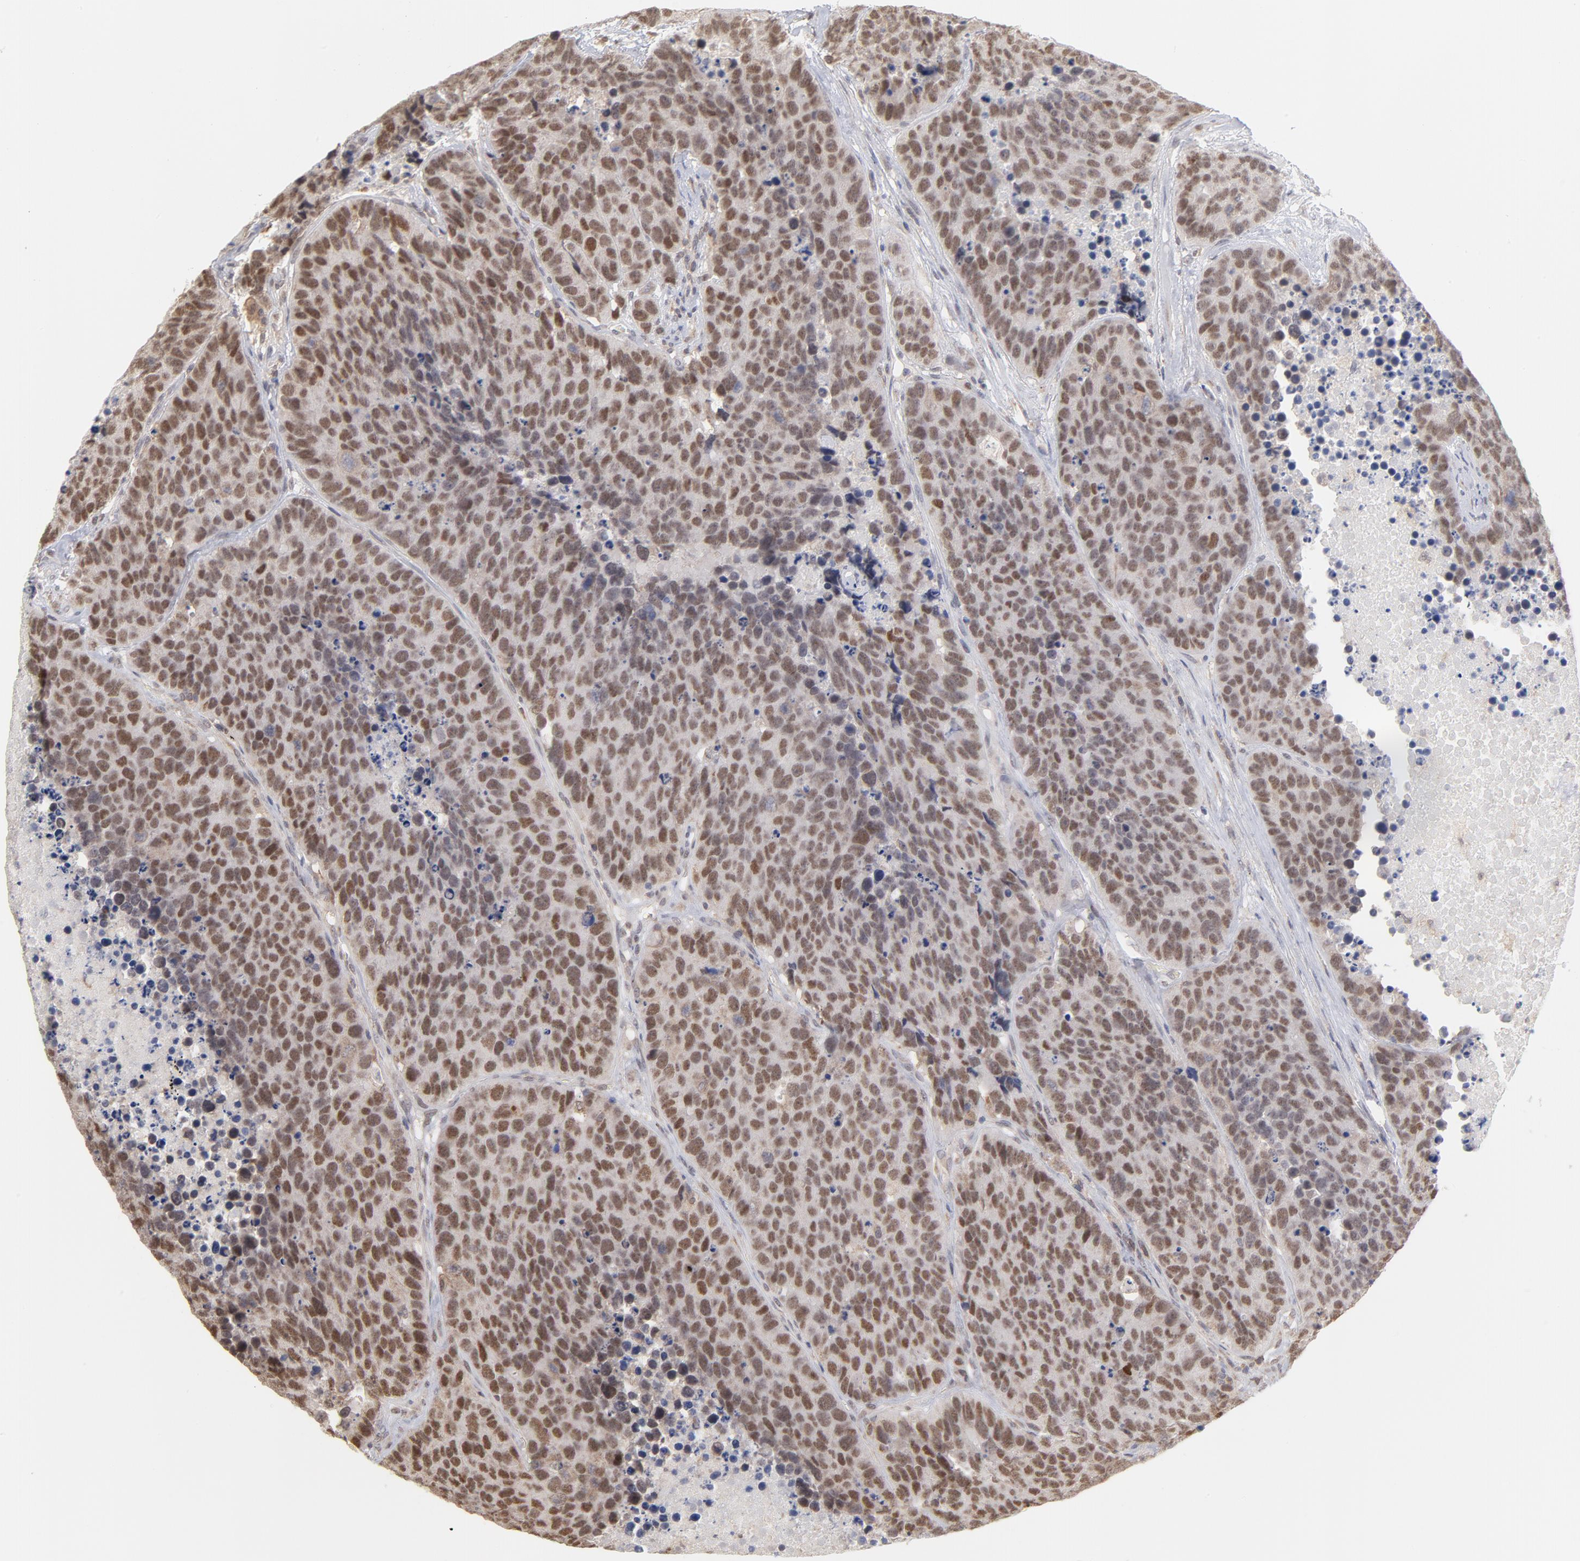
{"staining": {"intensity": "moderate", "quantity": ">75%", "location": "nuclear"}, "tissue": "carcinoid", "cell_type": "Tumor cells", "image_type": "cancer", "snomed": [{"axis": "morphology", "description": "Carcinoid, malignant, NOS"}, {"axis": "topography", "description": "Lung"}], "caption": "The photomicrograph displays immunohistochemical staining of malignant carcinoid. There is moderate nuclear positivity is identified in approximately >75% of tumor cells.", "gene": "OAS1", "patient": {"sex": "male", "age": 60}}